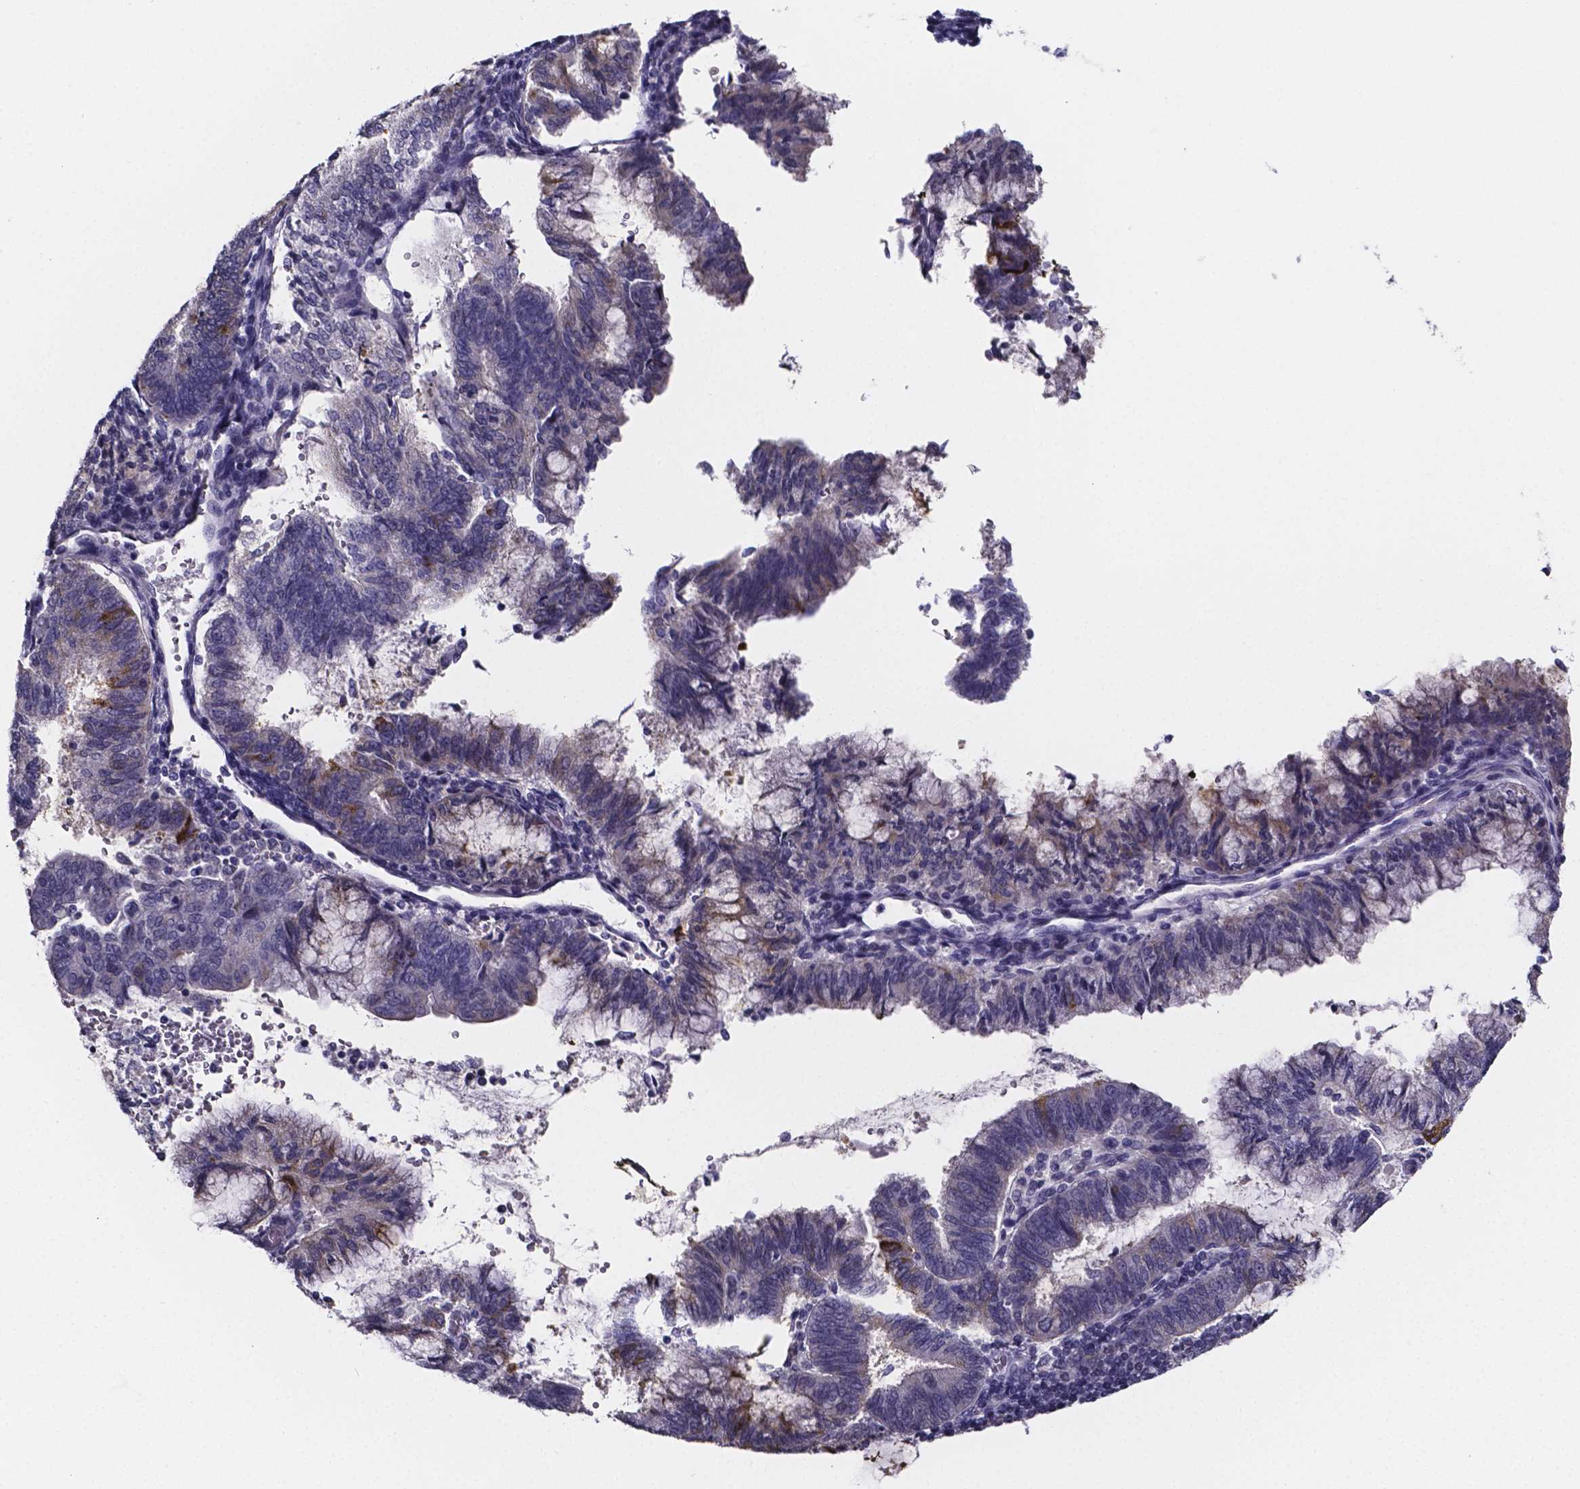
{"staining": {"intensity": "negative", "quantity": "none", "location": "none"}, "tissue": "endometrial cancer", "cell_type": "Tumor cells", "image_type": "cancer", "snomed": [{"axis": "morphology", "description": "Adenocarcinoma, NOS"}, {"axis": "topography", "description": "Endometrium"}], "caption": "High magnification brightfield microscopy of endometrial cancer (adenocarcinoma) stained with DAB (3,3'-diaminobenzidine) (brown) and counterstained with hematoxylin (blue): tumor cells show no significant staining.", "gene": "IZUMO1", "patient": {"sex": "female", "age": 65}}